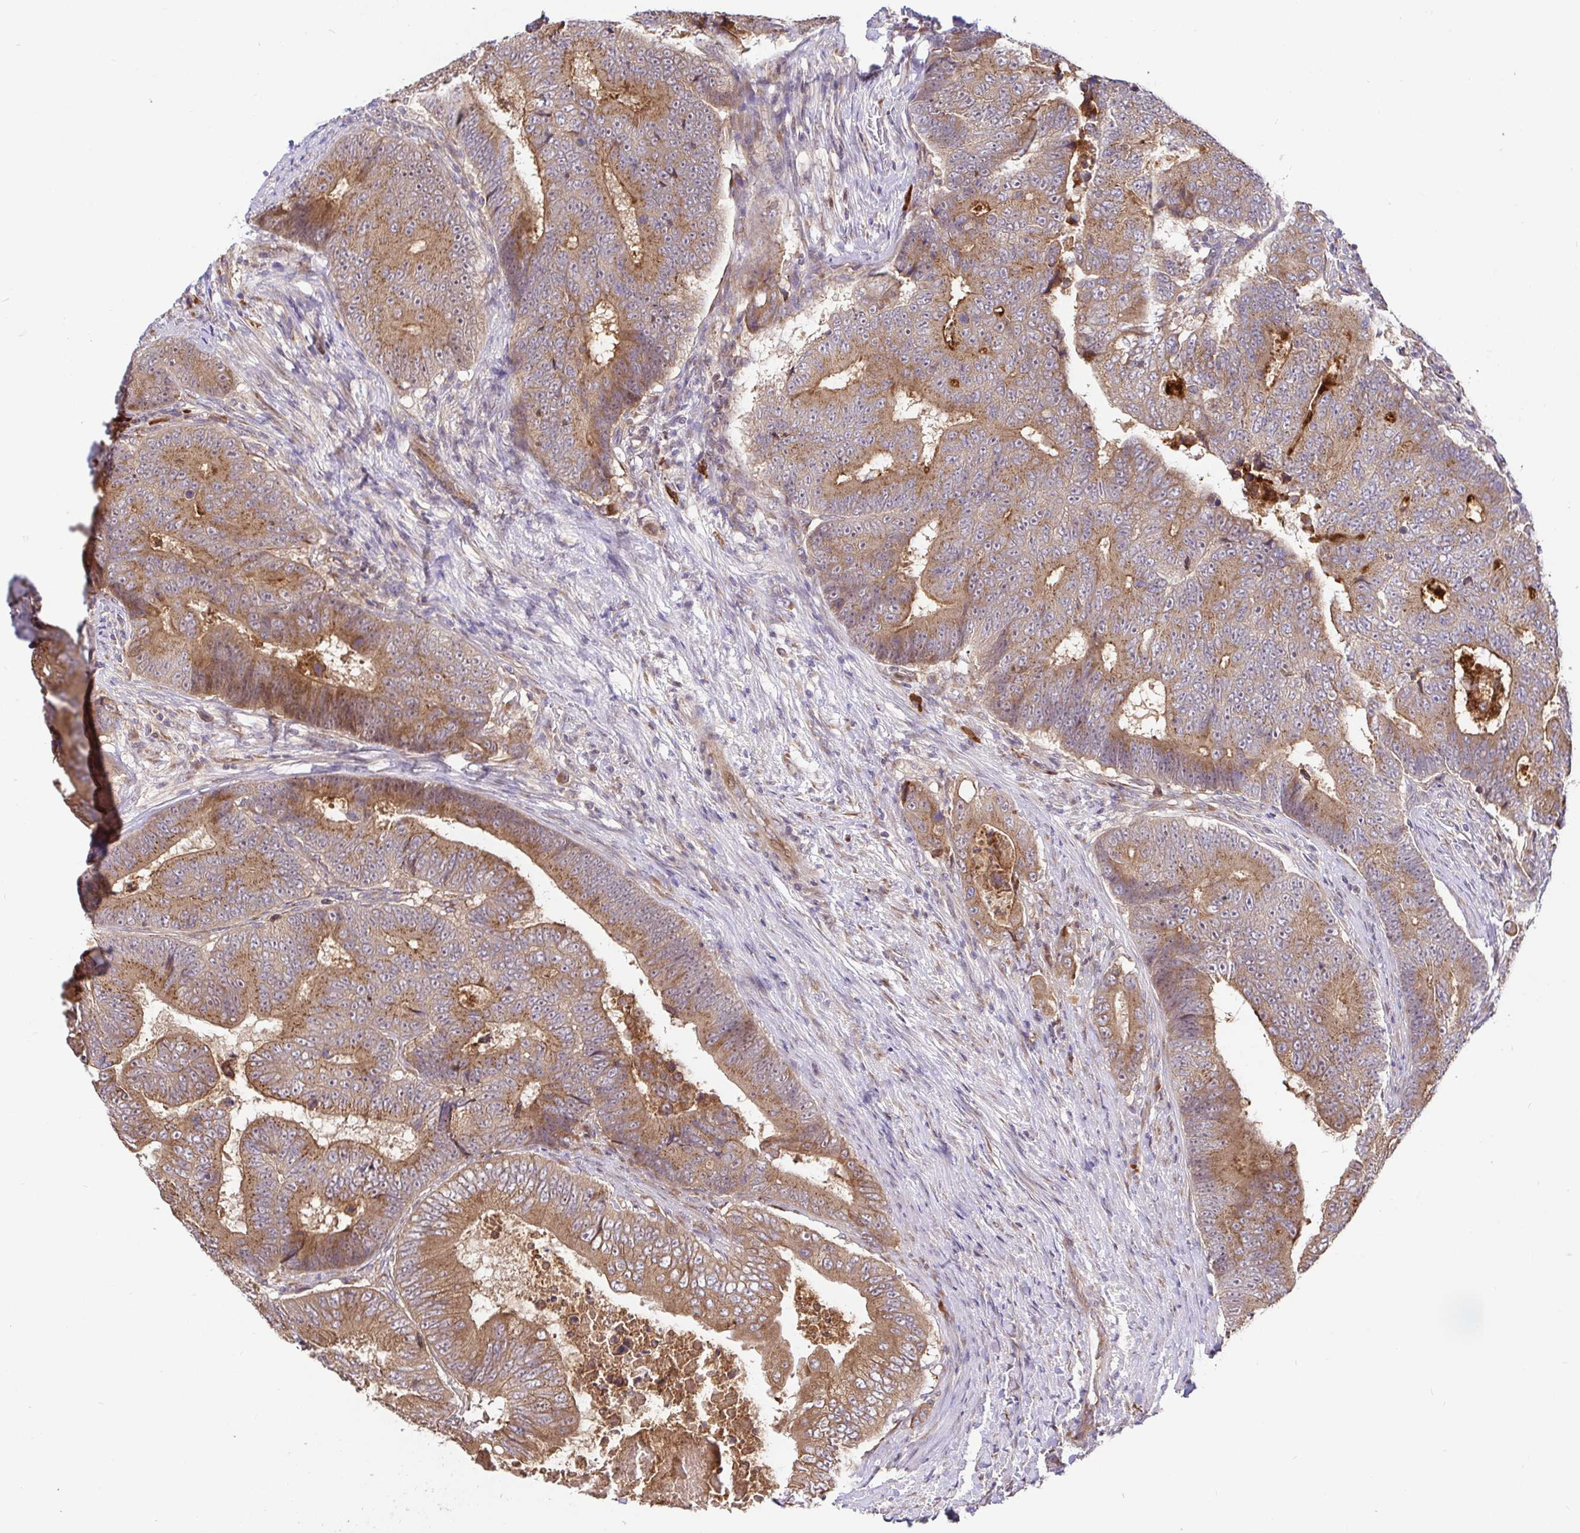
{"staining": {"intensity": "moderate", "quantity": ">75%", "location": "cytoplasmic/membranous"}, "tissue": "colorectal cancer", "cell_type": "Tumor cells", "image_type": "cancer", "snomed": [{"axis": "morphology", "description": "Adenocarcinoma, NOS"}, {"axis": "topography", "description": "Colon"}], "caption": "About >75% of tumor cells in human colorectal adenocarcinoma reveal moderate cytoplasmic/membranous protein expression as visualized by brown immunohistochemical staining.", "gene": "ELP1", "patient": {"sex": "female", "age": 48}}